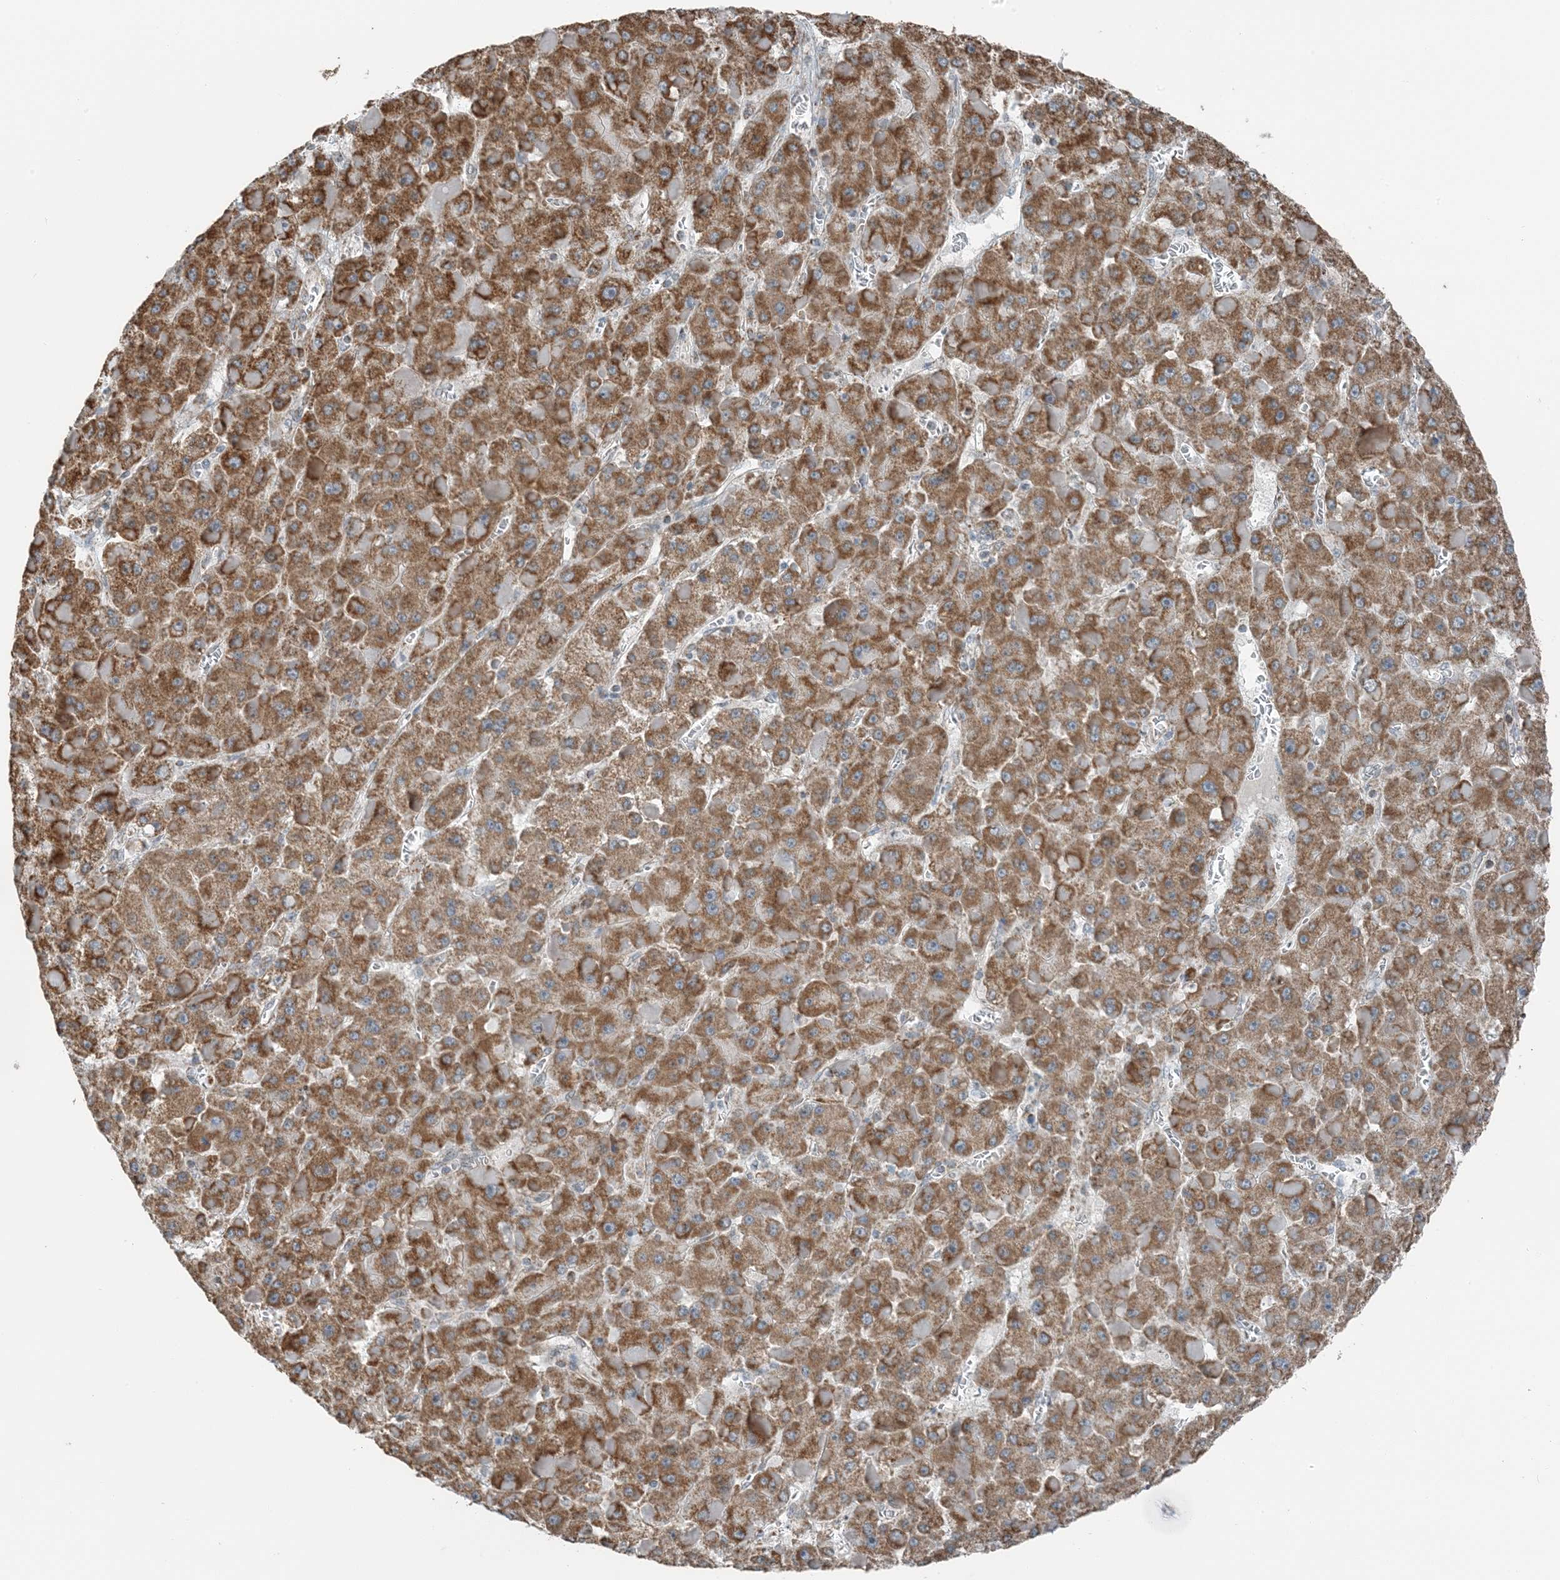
{"staining": {"intensity": "moderate", "quantity": ">75%", "location": "cytoplasmic/membranous"}, "tissue": "liver cancer", "cell_type": "Tumor cells", "image_type": "cancer", "snomed": [{"axis": "morphology", "description": "Carcinoma, Hepatocellular, NOS"}, {"axis": "topography", "description": "Liver"}], "caption": "Human liver hepatocellular carcinoma stained with a protein marker shows moderate staining in tumor cells.", "gene": "PILRB", "patient": {"sex": "female", "age": 73}}